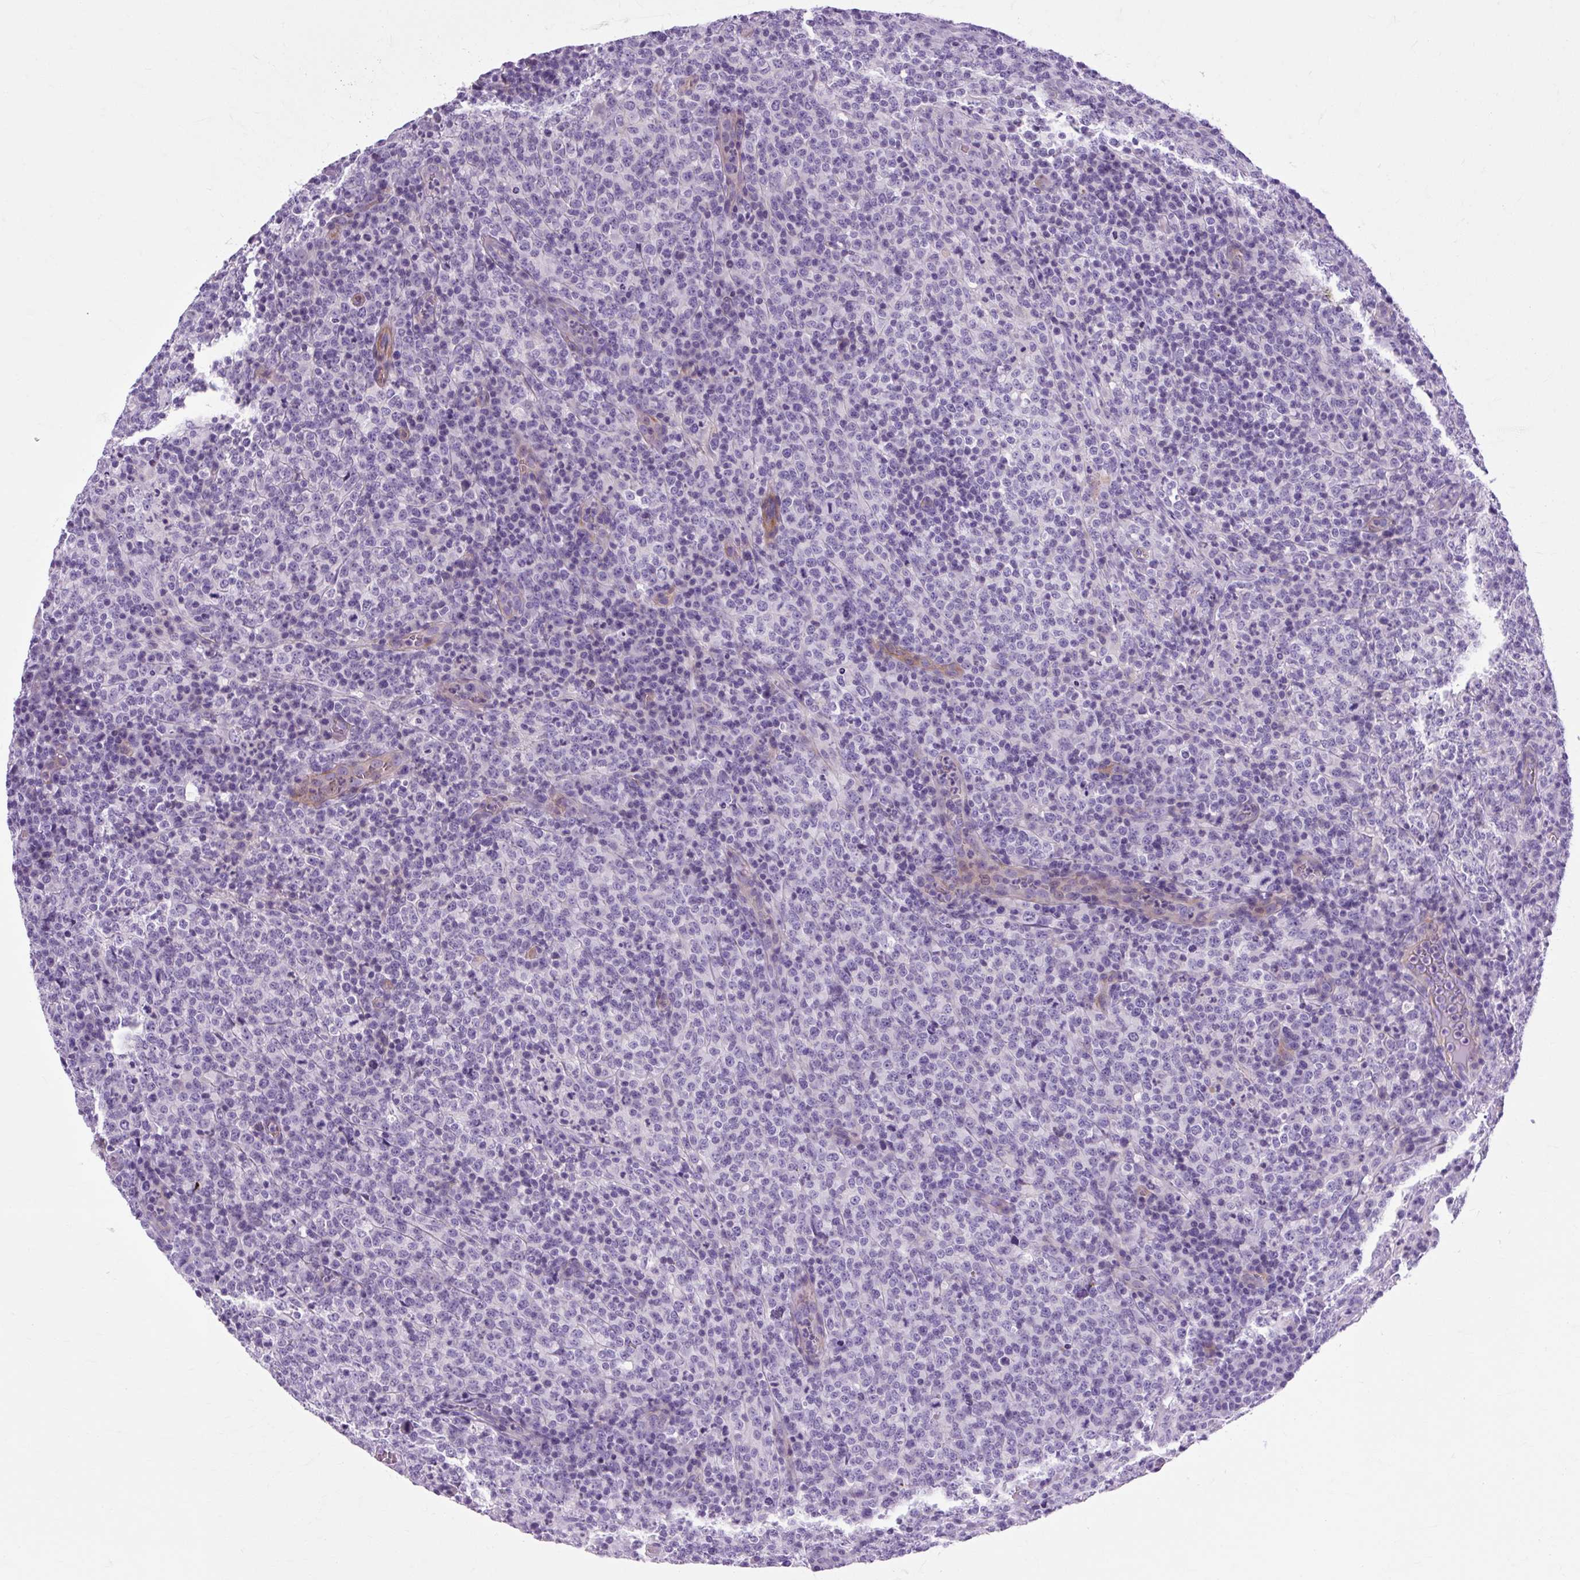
{"staining": {"intensity": "negative", "quantity": "none", "location": "none"}, "tissue": "lymphoma", "cell_type": "Tumor cells", "image_type": "cancer", "snomed": [{"axis": "morphology", "description": "Malignant lymphoma, non-Hodgkin's type, High grade"}, {"axis": "topography", "description": "Lymph node"}], "caption": "High magnification brightfield microscopy of lymphoma stained with DAB (brown) and counterstained with hematoxylin (blue): tumor cells show no significant staining.", "gene": "OOEP", "patient": {"sex": "male", "age": 54}}